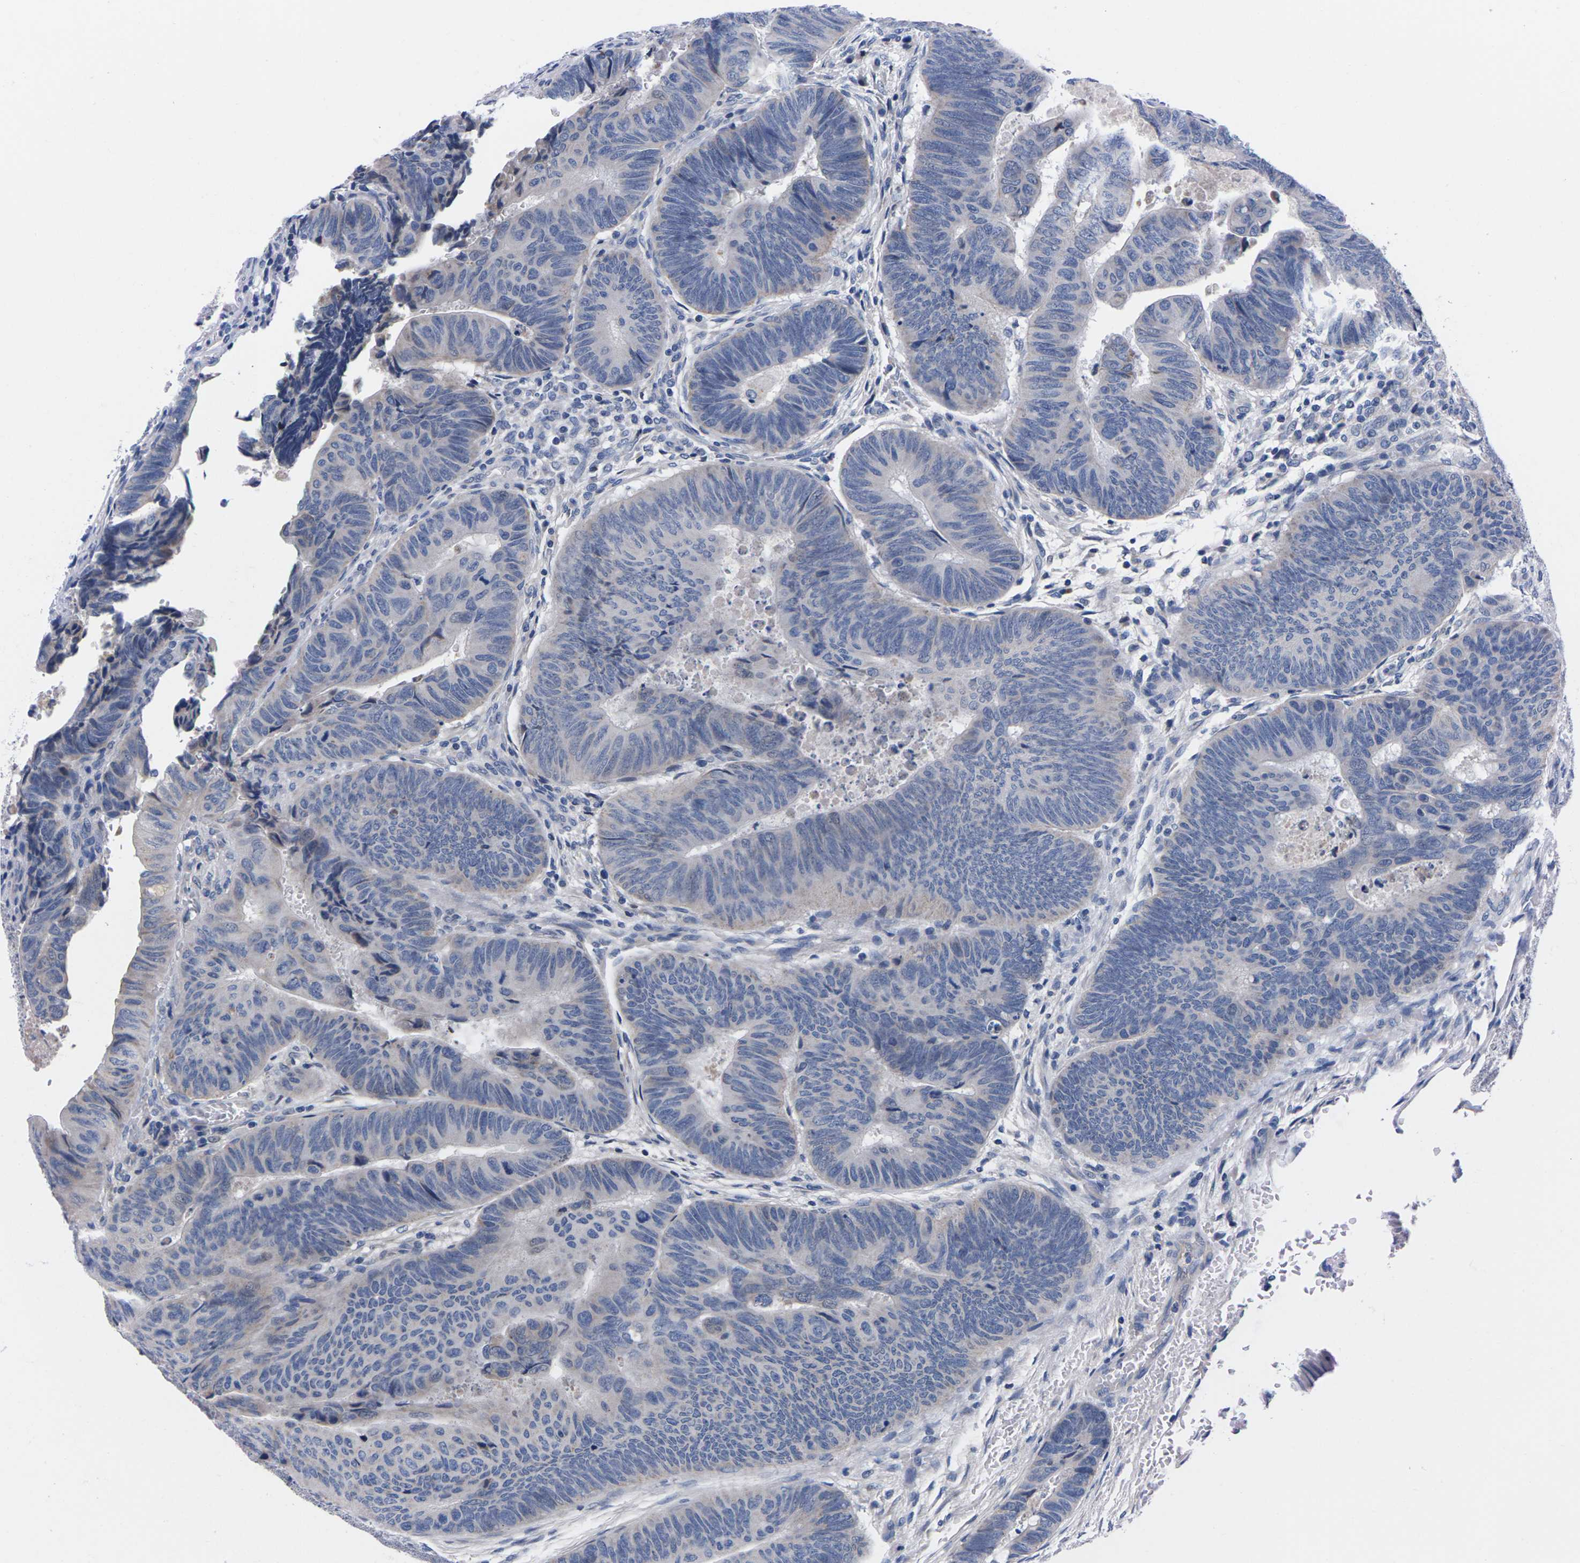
{"staining": {"intensity": "negative", "quantity": "none", "location": "none"}, "tissue": "colorectal cancer", "cell_type": "Tumor cells", "image_type": "cancer", "snomed": [{"axis": "morphology", "description": "Normal tissue, NOS"}, {"axis": "morphology", "description": "Adenocarcinoma, NOS"}, {"axis": "topography", "description": "Rectum"}, {"axis": "topography", "description": "Peripheral nerve tissue"}], "caption": "Immunohistochemical staining of human colorectal cancer exhibits no significant expression in tumor cells.", "gene": "FAM210A", "patient": {"sex": "male", "age": 92}}